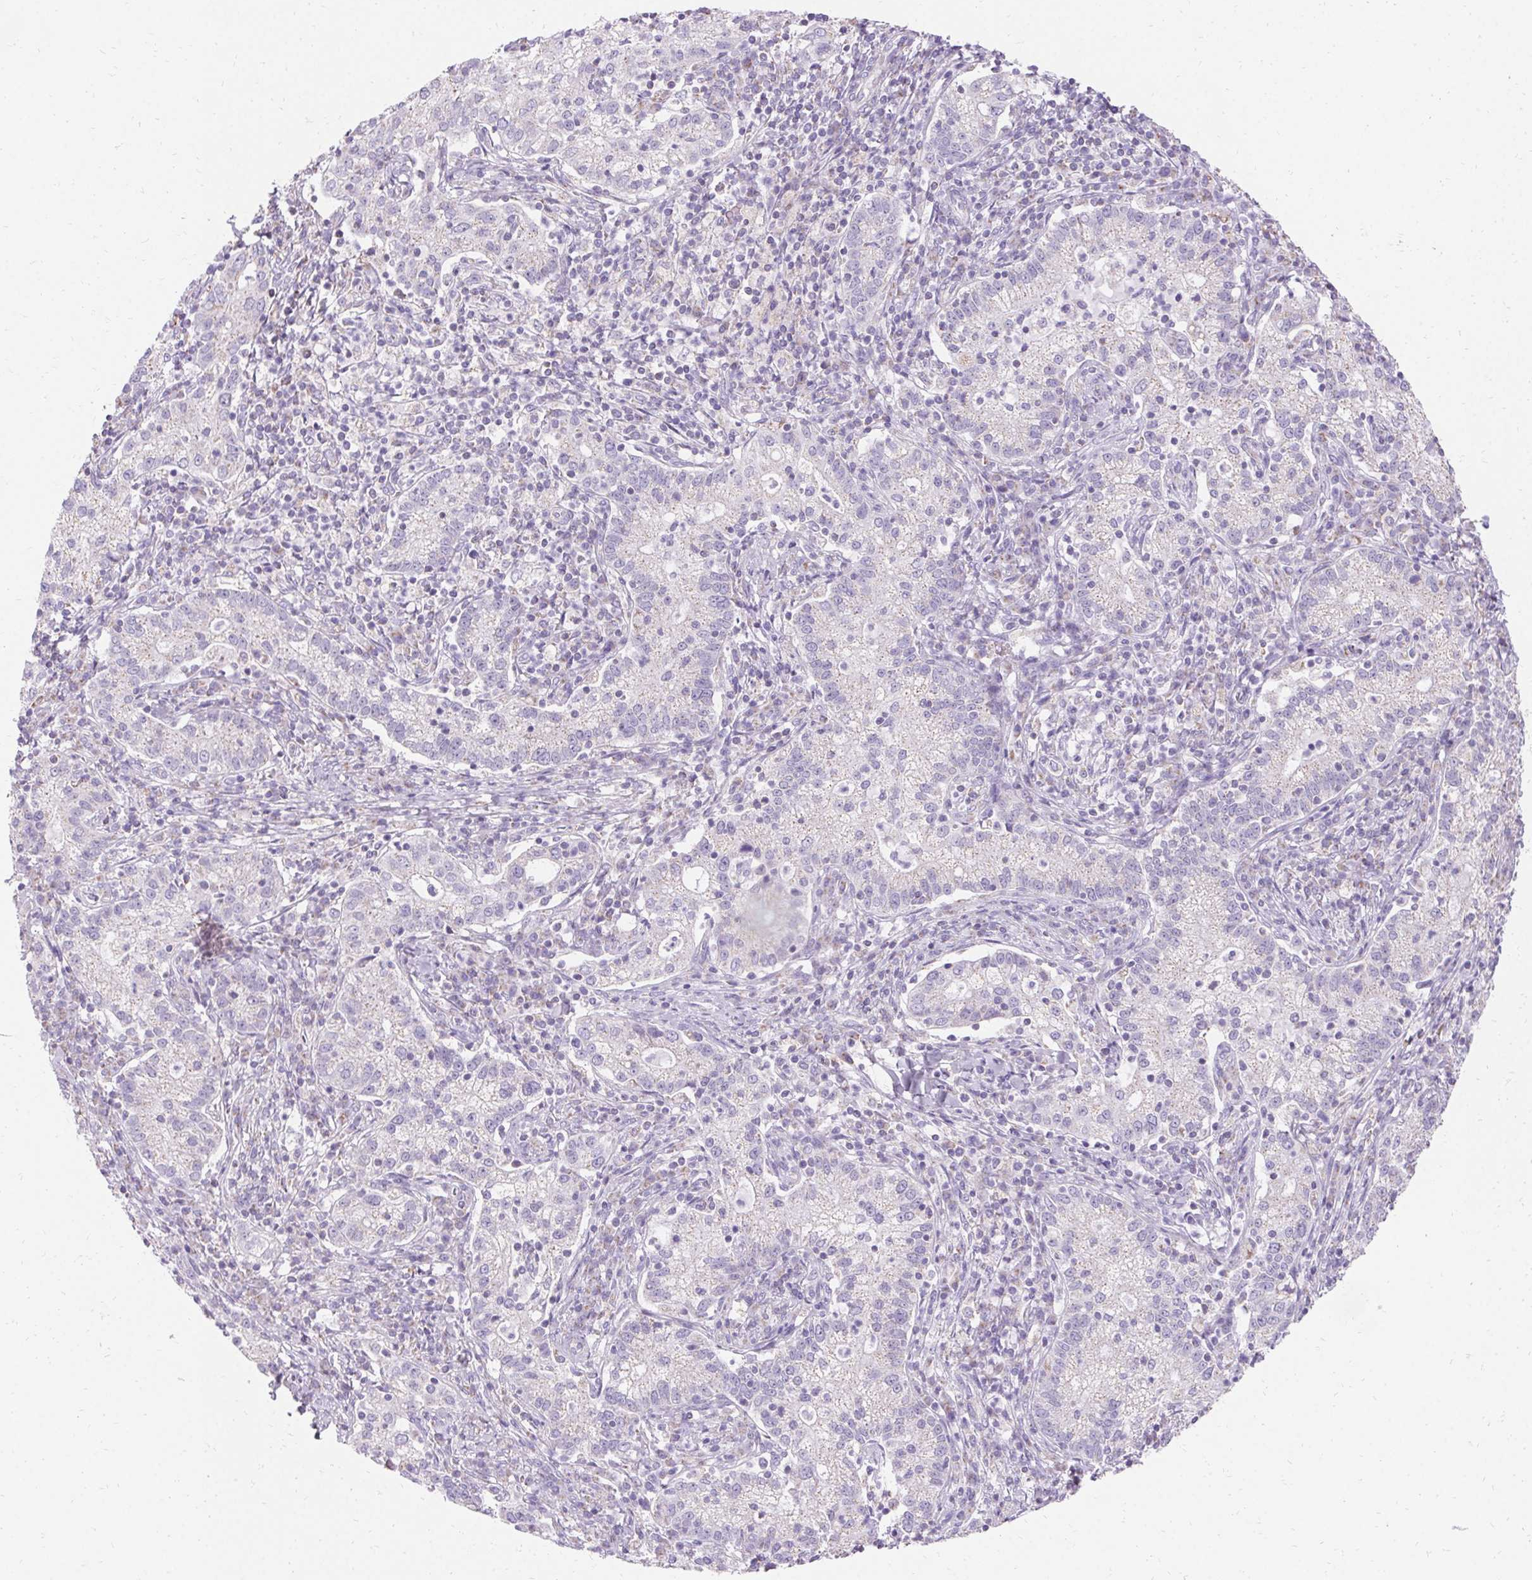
{"staining": {"intensity": "negative", "quantity": "none", "location": "none"}, "tissue": "cervical cancer", "cell_type": "Tumor cells", "image_type": "cancer", "snomed": [{"axis": "morphology", "description": "Normal tissue, NOS"}, {"axis": "morphology", "description": "Adenocarcinoma, NOS"}, {"axis": "topography", "description": "Cervix"}], "caption": "High power microscopy photomicrograph of an immunohistochemistry (IHC) micrograph of cervical cancer, revealing no significant positivity in tumor cells.", "gene": "ASGR2", "patient": {"sex": "female", "age": 44}}